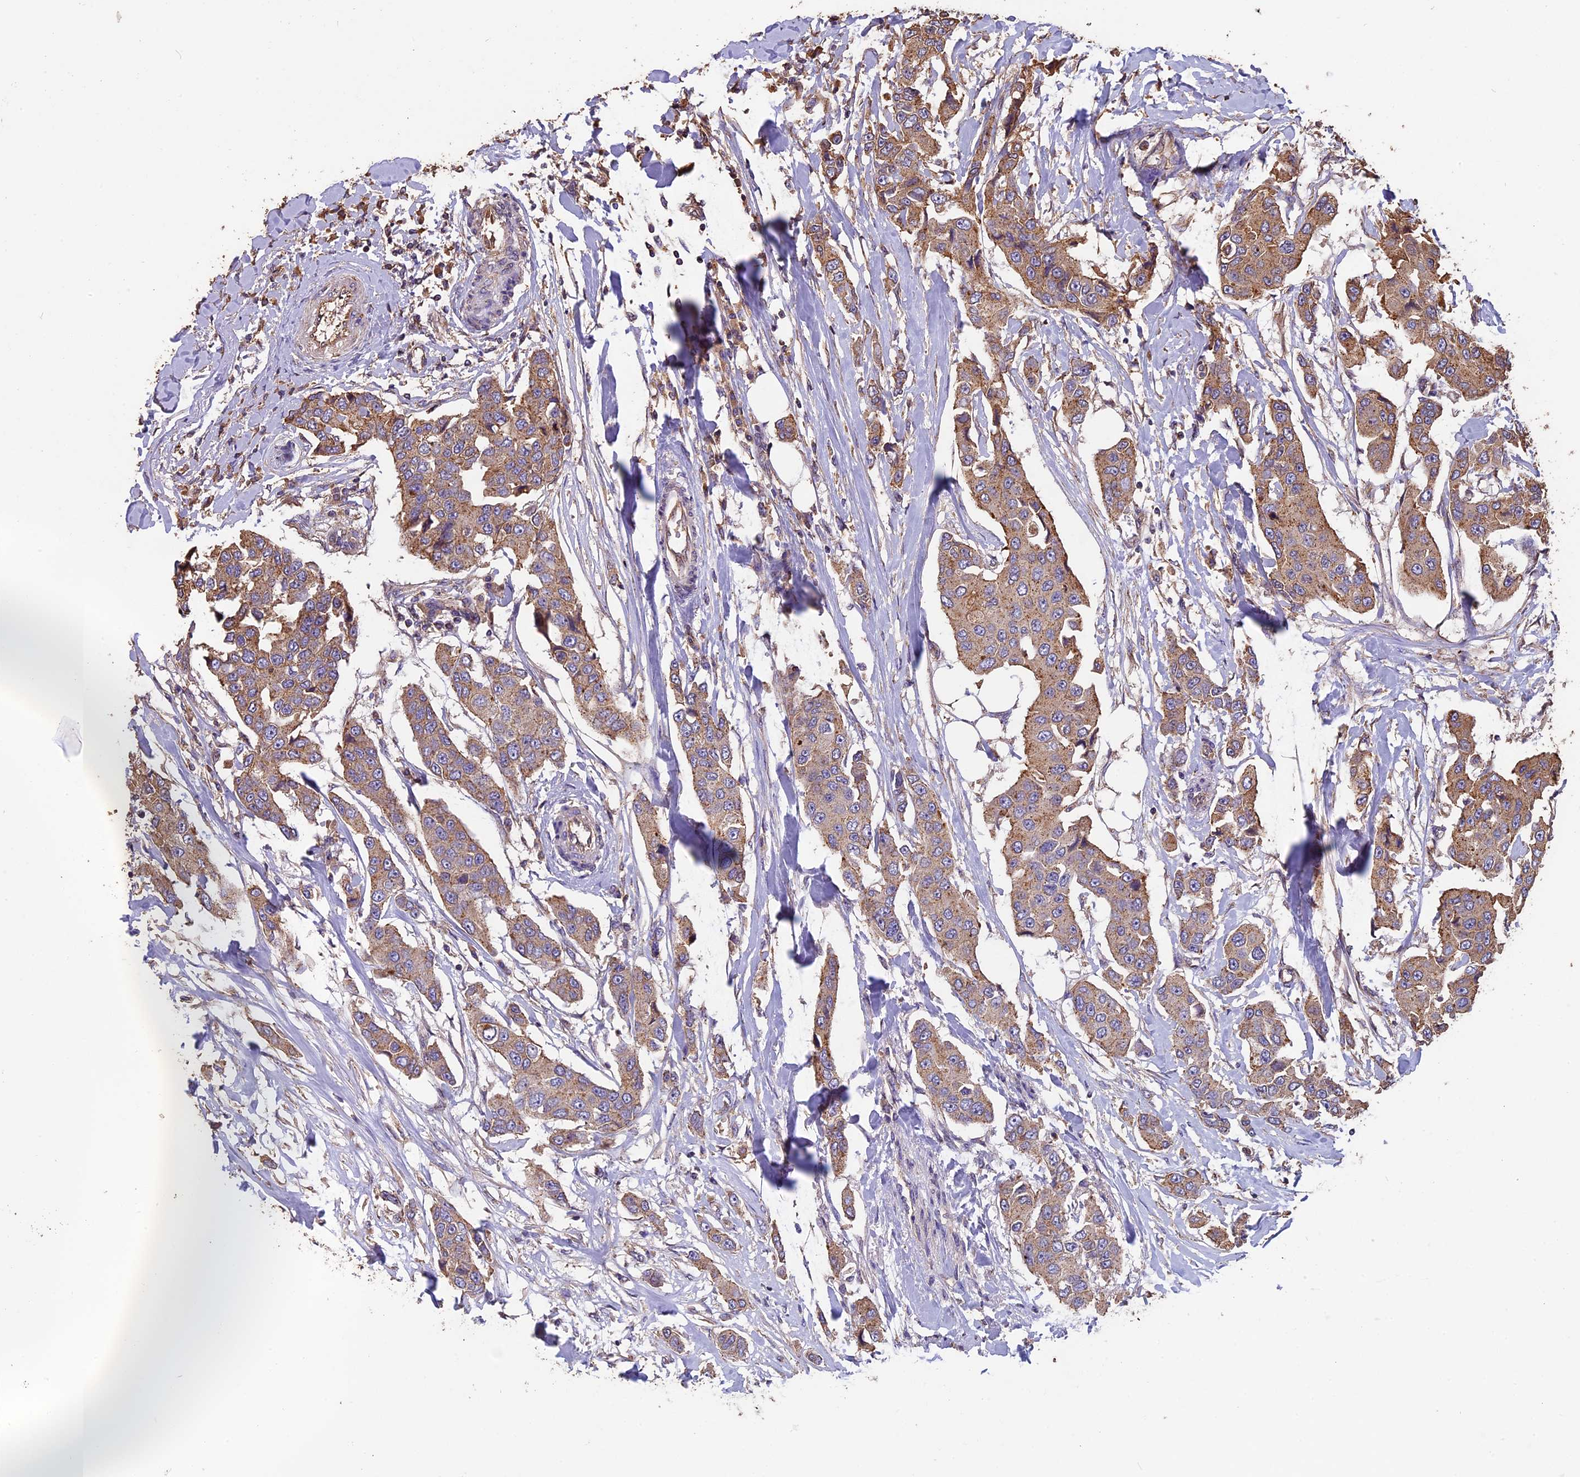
{"staining": {"intensity": "moderate", "quantity": ">75%", "location": "cytoplasmic/membranous"}, "tissue": "breast cancer", "cell_type": "Tumor cells", "image_type": "cancer", "snomed": [{"axis": "morphology", "description": "Duct carcinoma"}, {"axis": "topography", "description": "Breast"}], "caption": "An immunohistochemistry (IHC) photomicrograph of neoplastic tissue is shown. Protein staining in brown labels moderate cytoplasmic/membranous positivity in intraductal carcinoma (breast) within tumor cells. The staining is performed using DAB brown chromogen to label protein expression. The nuclei are counter-stained blue using hematoxylin.", "gene": "CHMP2A", "patient": {"sex": "female", "age": 80}}